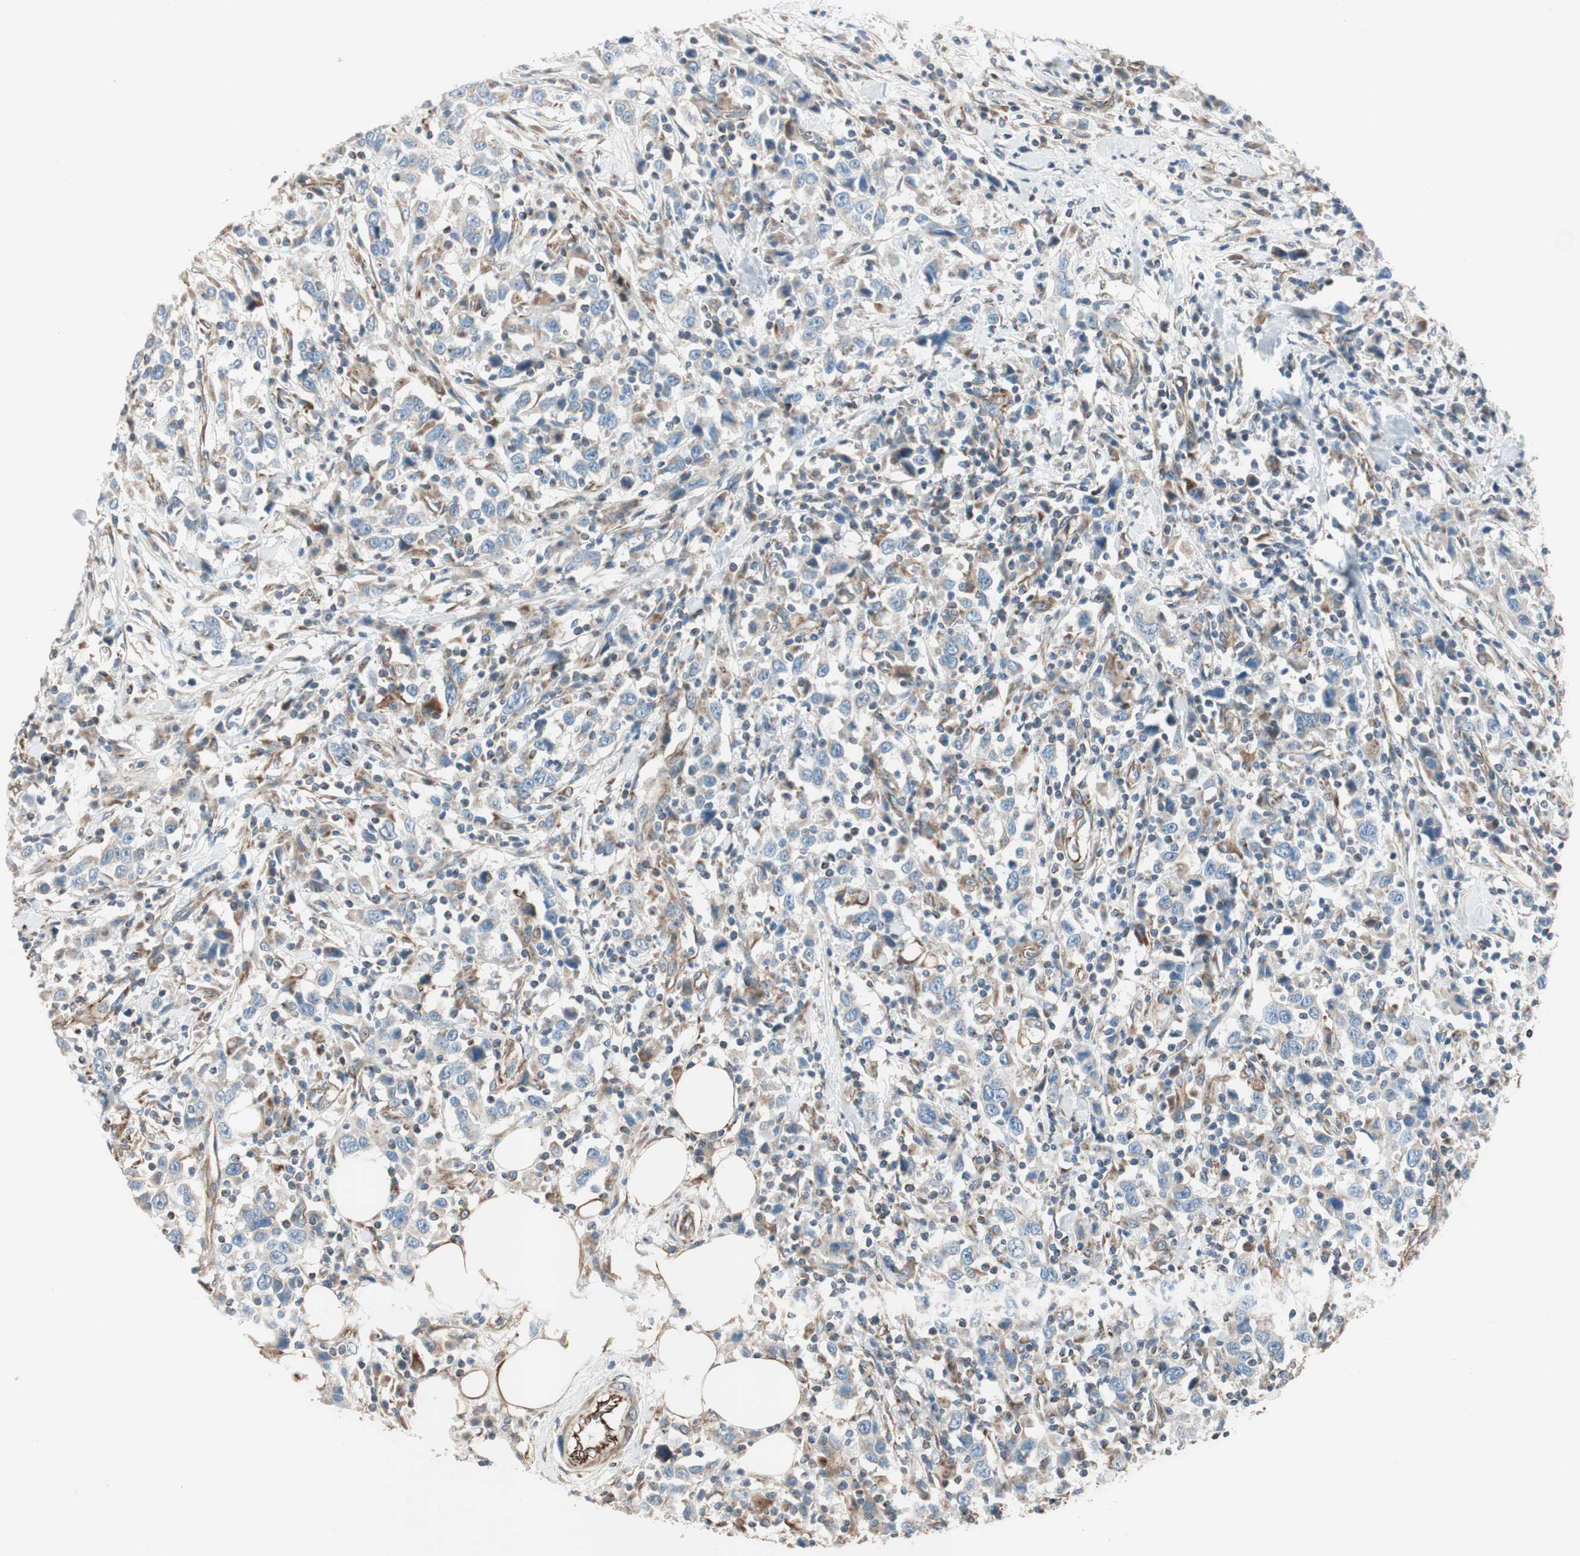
{"staining": {"intensity": "weak", "quantity": "25%-75%", "location": "cytoplasmic/membranous"}, "tissue": "urothelial cancer", "cell_type": "Tumor cells", "image_type": "cancer", "snomed": [{"axis": "morphology", "description": "Urothelial carcinoma, High grade"}, {"axis": "topography", "description": "Urinary bladder"}], "caption": "An IHC histopathology image of tumor tissue is shown. Protein staining in brown shows weak cytoplasmic/membranous positivity in urothelial carcinoma (high-grade) within tumor cells.", "gene": "SRCIN1", "patient": {"sex": "male", "age": 61}}